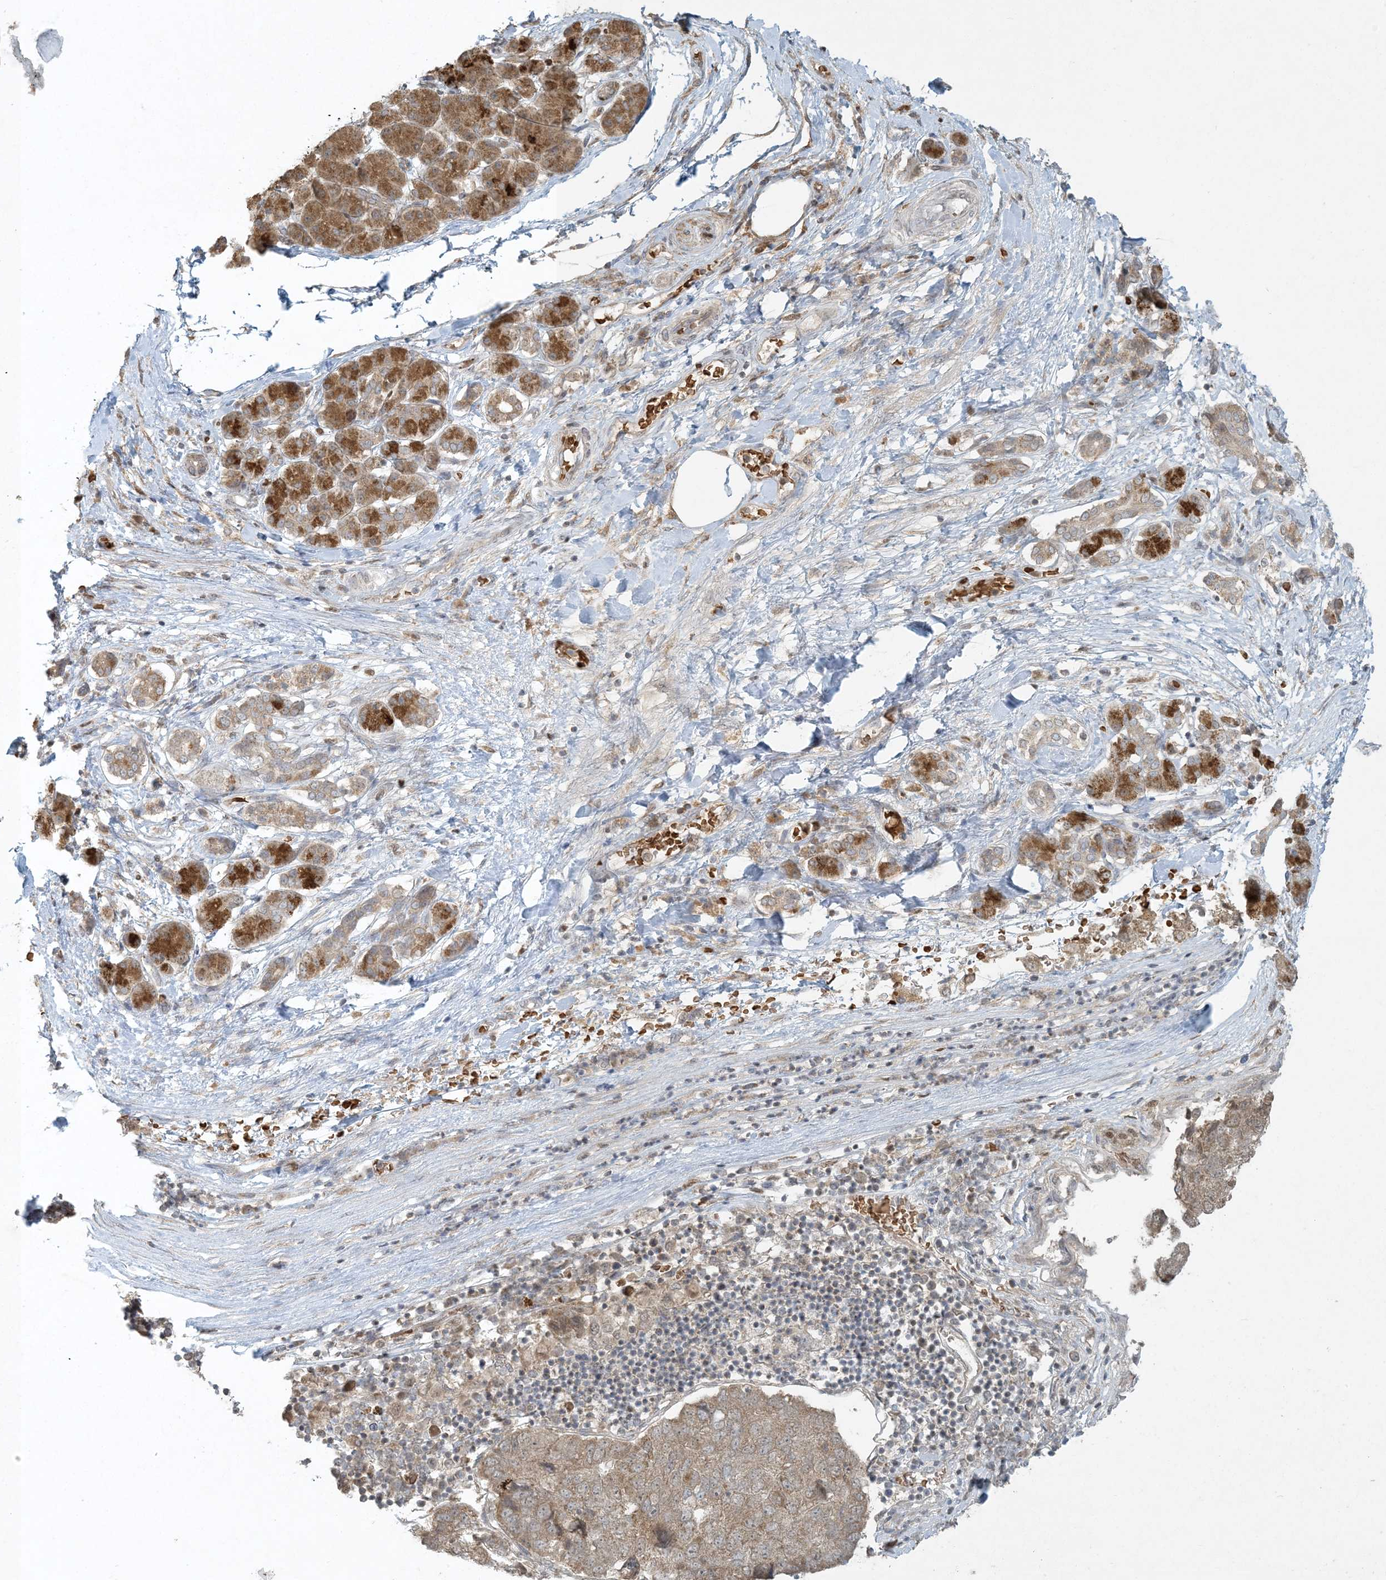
{"staining": {"intensity": "moderate", "quantity": "25%-75%", "location": "cytoplasmic/membranous"}, "tissue": "pancreatic cancer", "cell_type": "Tumor cells", "image_type": "cancer", "snomed": [{"axis": "morphology", "description": "Adenocarcinoma, NOS"}, {"axis": "topography", "description": "Pancreas"}], "caption": "Adenocarcinoma (pancreatic) was stained to show a protein in brown. There is medium levels of moderate cytoplasmic/membranous expression in approximately 25%-75% of tumor cells. Immunohistochemistry stains the protein of interest in brown and the nuclei are stained blue.", "gene": "CTDNEP1", "patient": {"sex": "female", "age": 61}}